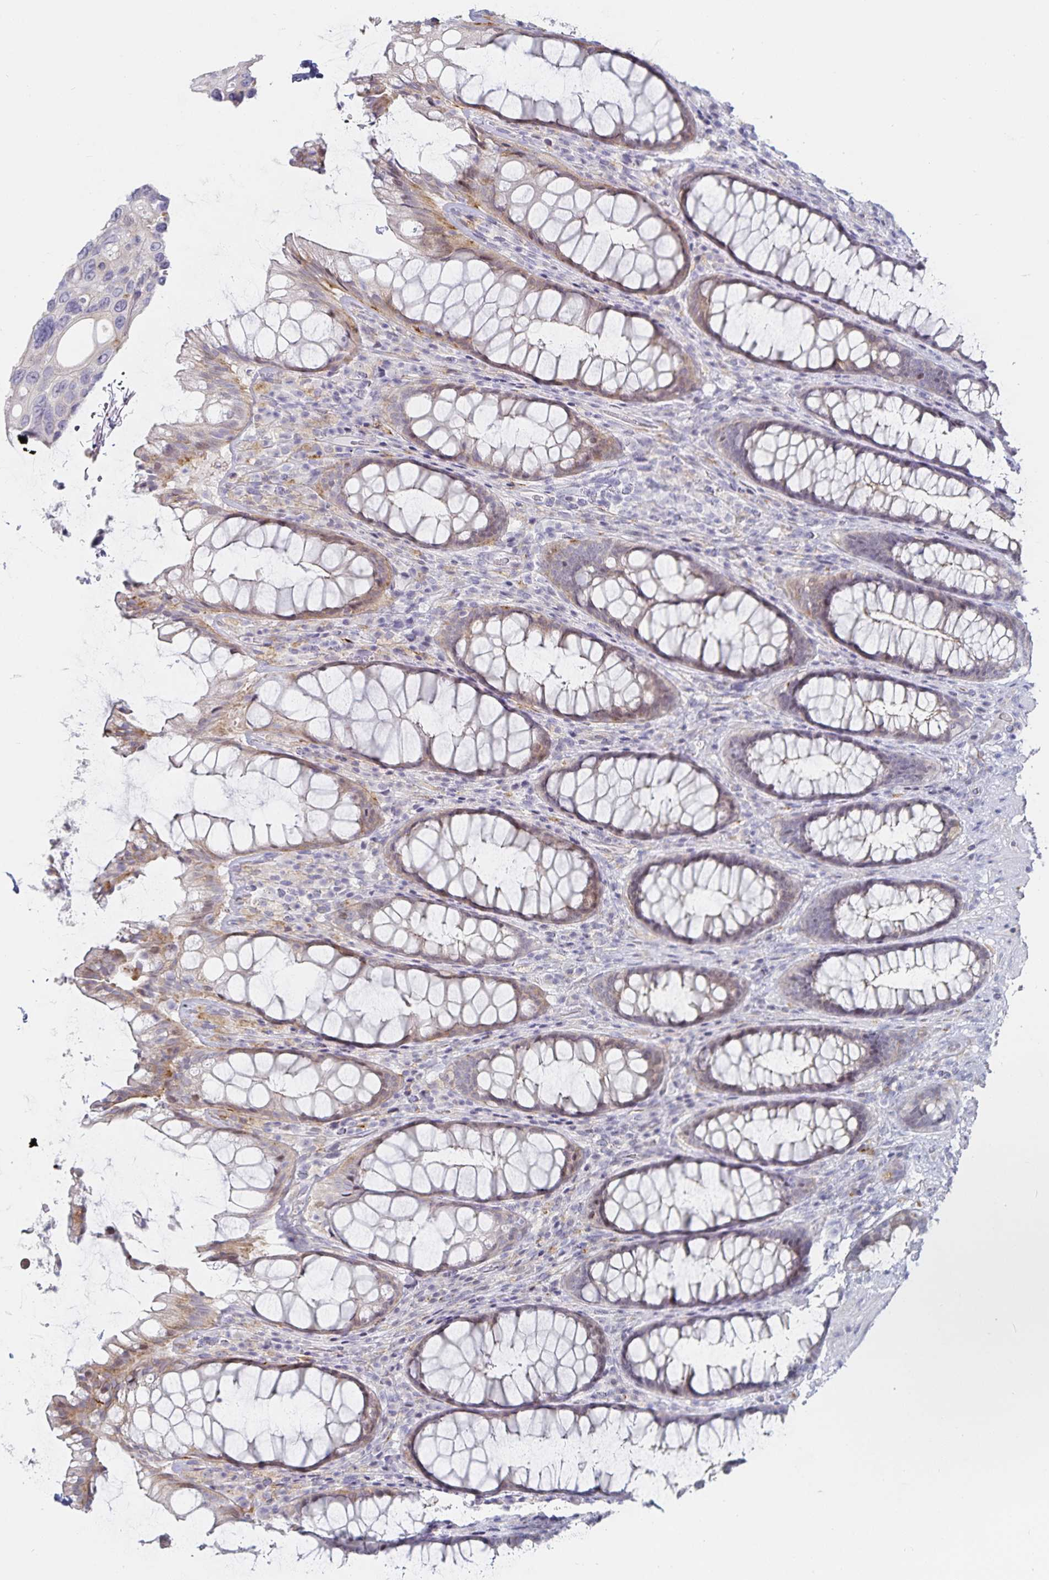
{"staining": {"intensity": "weak", "quantity": "<25%", "location": "cytoplasmic/membranous"}, "tissue": "rectum", "cell_type": "Glandular cells", "image_type": "normal", "snomed": [{"axis": "morphology", "description": "Normal tissue, NOS"}, {"axis": "topography", "description": "Rectum"}], "caption": "DAB (3,3'-diaminobenzidine) immunohistochemical staining of benign rectum shows no significant positivity in glandular cells.", "gene": "S100G", "patient": {"sex": "male", "age": 72}}